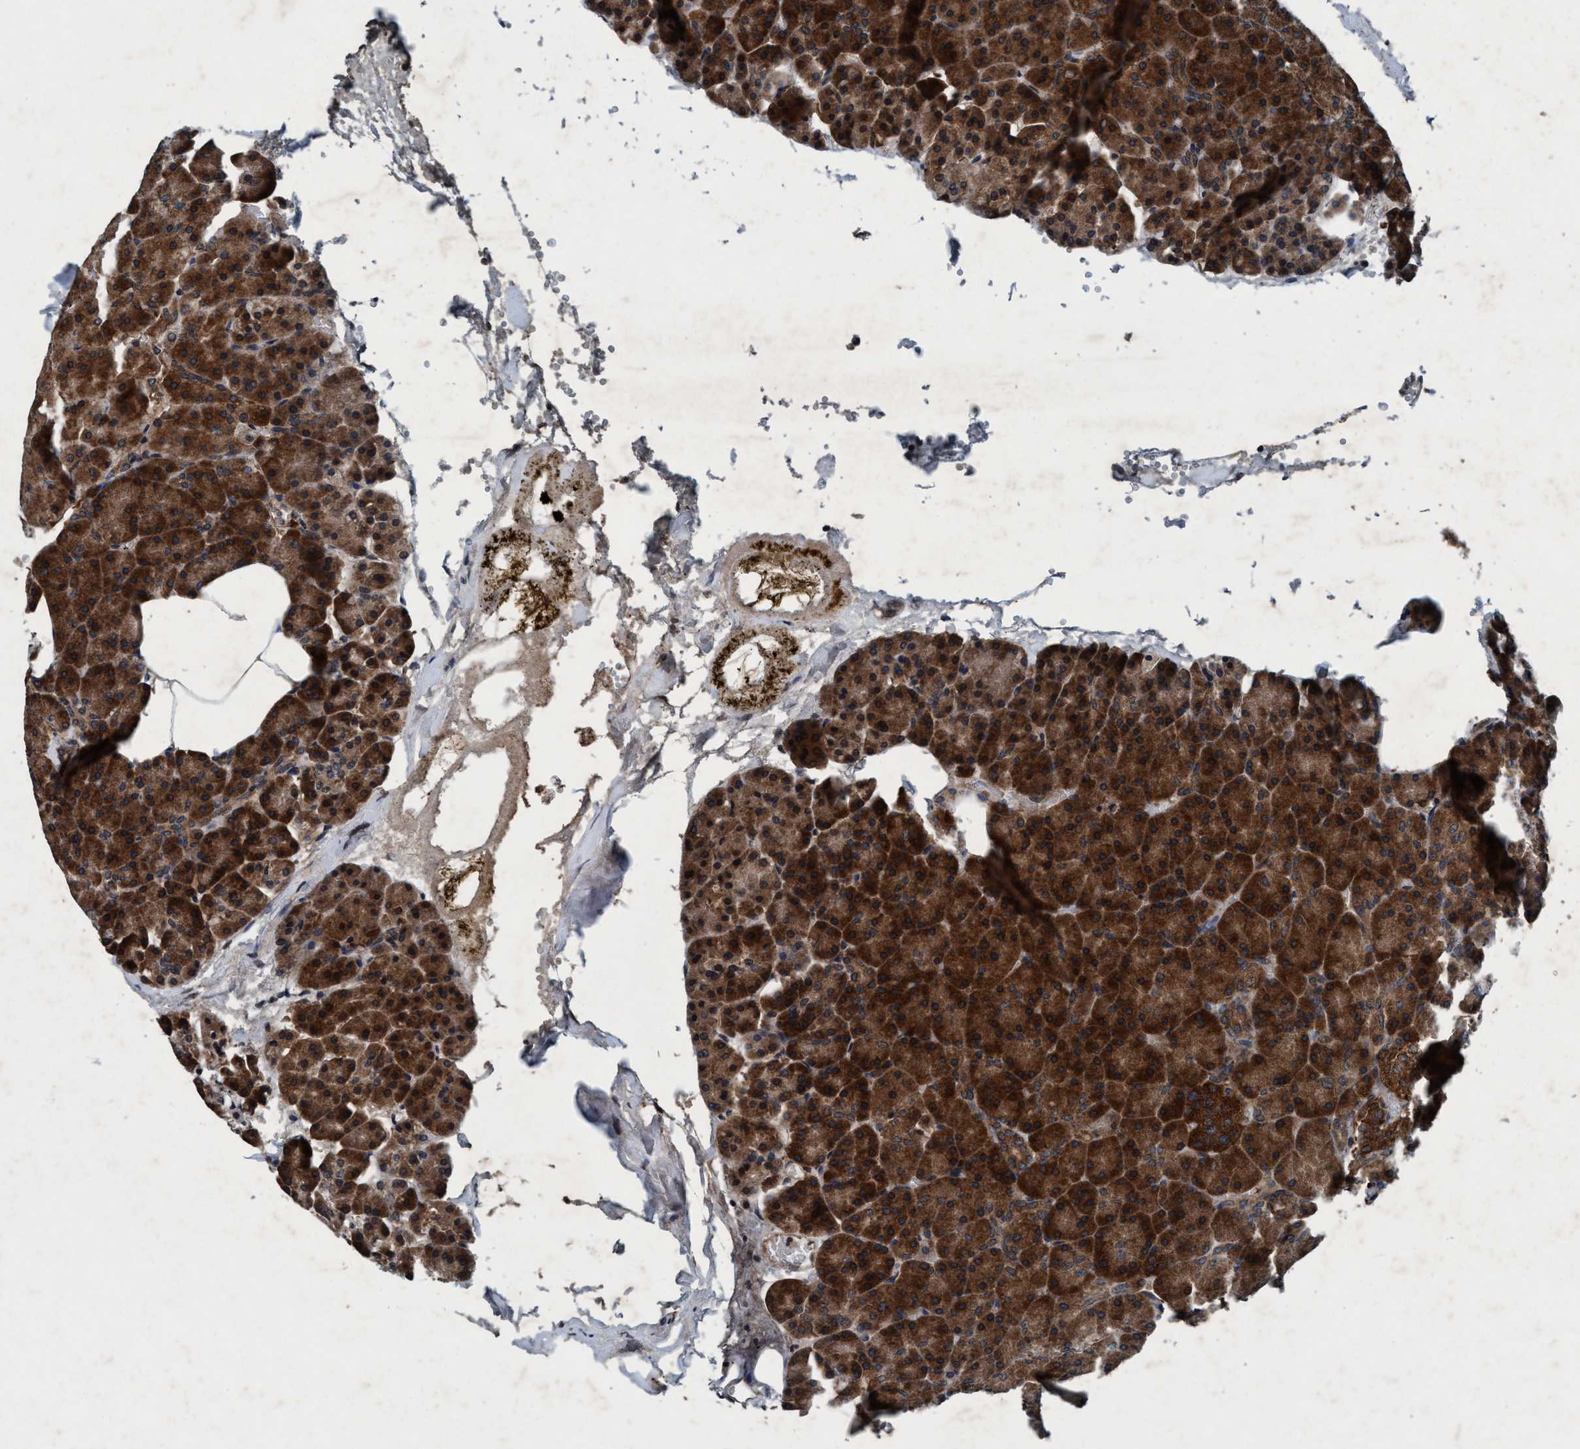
{"staining": {"intensity": "strong", "quantity": ">75%", "location": "cytoplasmic/membranous,nuclear"}, "tissue": "pancreas", "cell_type": "Exocrine glandular cells", "image_type": "normal", "snomed": [{"axis": "morphology", "description": "Normal tissue, NOS"}, {"axis": "topography", "description": "Pancreas"}], "caption": "IHC staining of benign pancreas, which shows high levels of strong cytoplasmic/membranous,nuclear positivity in approximately >75% of exocrine glandular cells indicating strong cytoplasmic/membranous,nuclear protein expression. The staining was performed using DAB (3,3'-diaminobenzidine) (brown) for protein detection and nuclei were counterstained in hematoxylin (blue).", "gene": "AKT1S1", "patient": {"sex": "female", "age": 35}}